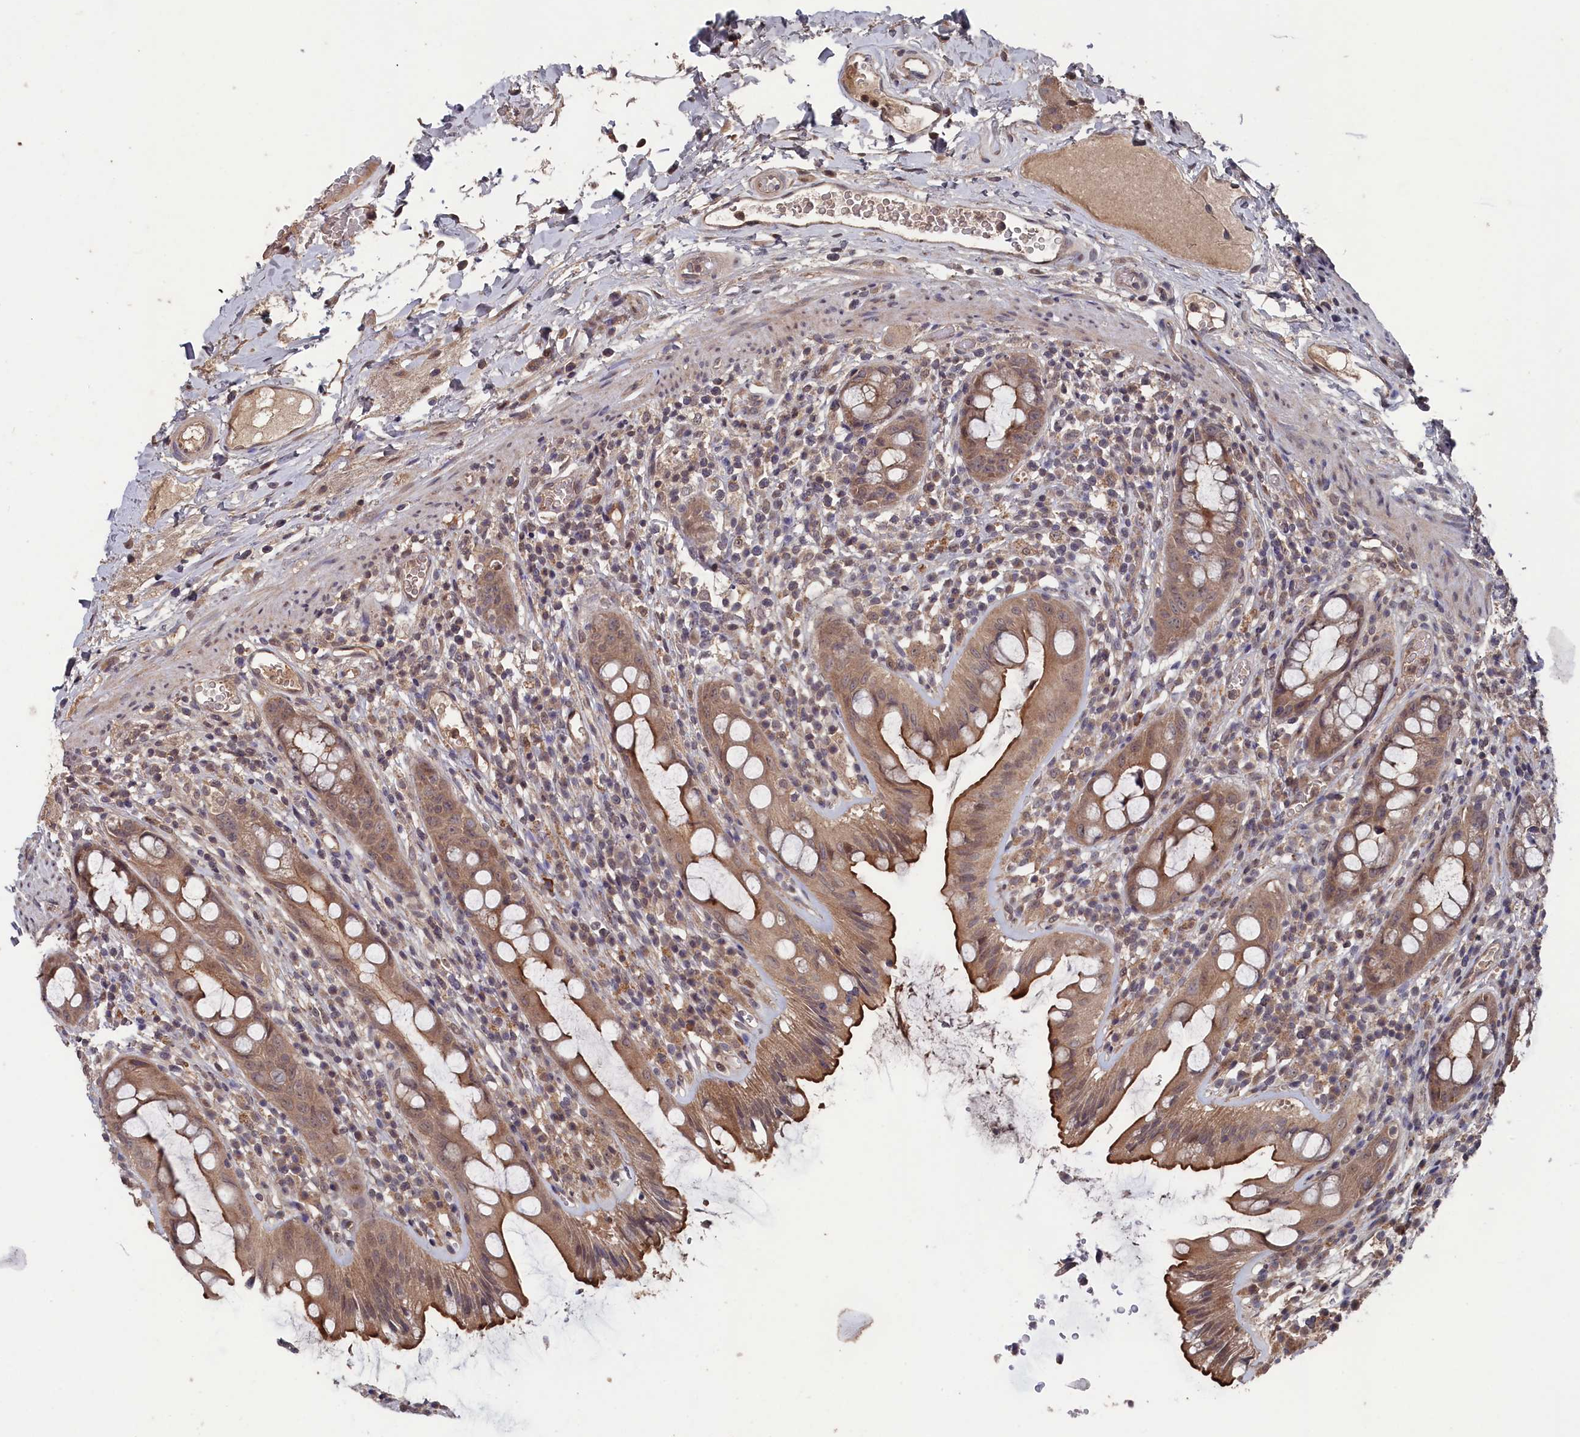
{"staining": {"intensity": "moderate", "quantity": ">75%", "location": "cytoplasmic/membranous,nuclear"}, "tissue": "rectum", "cell_type": "Glandular cells", "image_type": "normal", "snomed": [{"axis": "morphology", "description": "Normal tissue, NOS"}, {"axis": "topography", "description": "Rectum"}], "caption": "The image exhibits a brown stain indicating the presence of a protein in the cytoplasmic/membranous,nuclear of glandular cells in rectum. Nuclei are stained in blue.", "gene": "TMC5", "patient": {"sex": "female", "age": 57}}